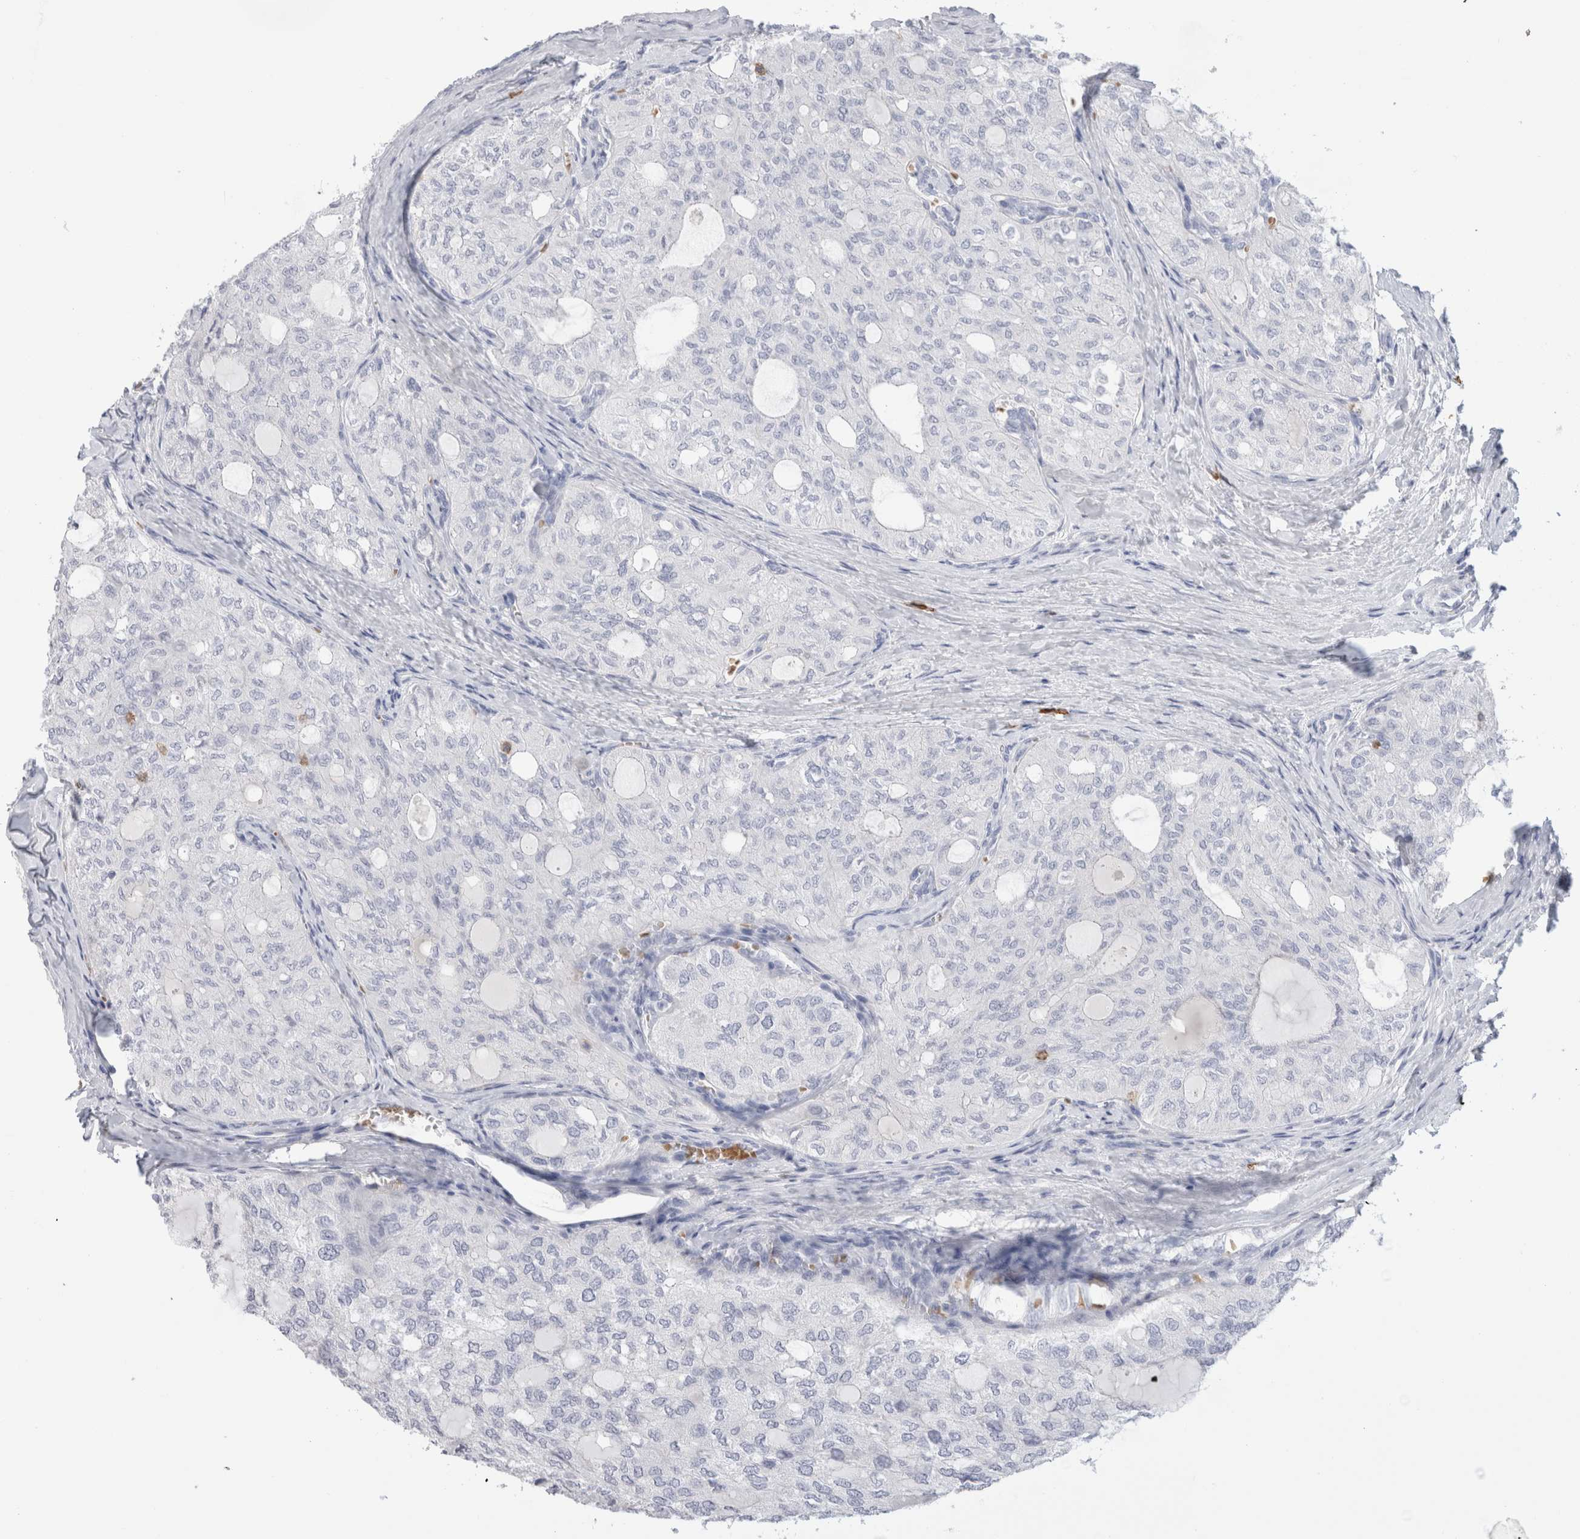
{"staining": {"intensity": "negative", "quantity": "none", "location": "none"}, "tissue": "thyroid cancer", "cell_type": "Tumor cells", "image_type": "cancer", "snomed": [{"axis": "morphology", "description": "Follicular adenoma carcinoma, NOS"}, {"axis": "topography", "description": "Thyroid gland"}], "caption": "Thyroid follicular adenoma carcinoma was stained to show a protein in brown. There is no significant positivity in tumor cells.", "gene": "CD38", "patient": {"sex": "male", "age": 75}}